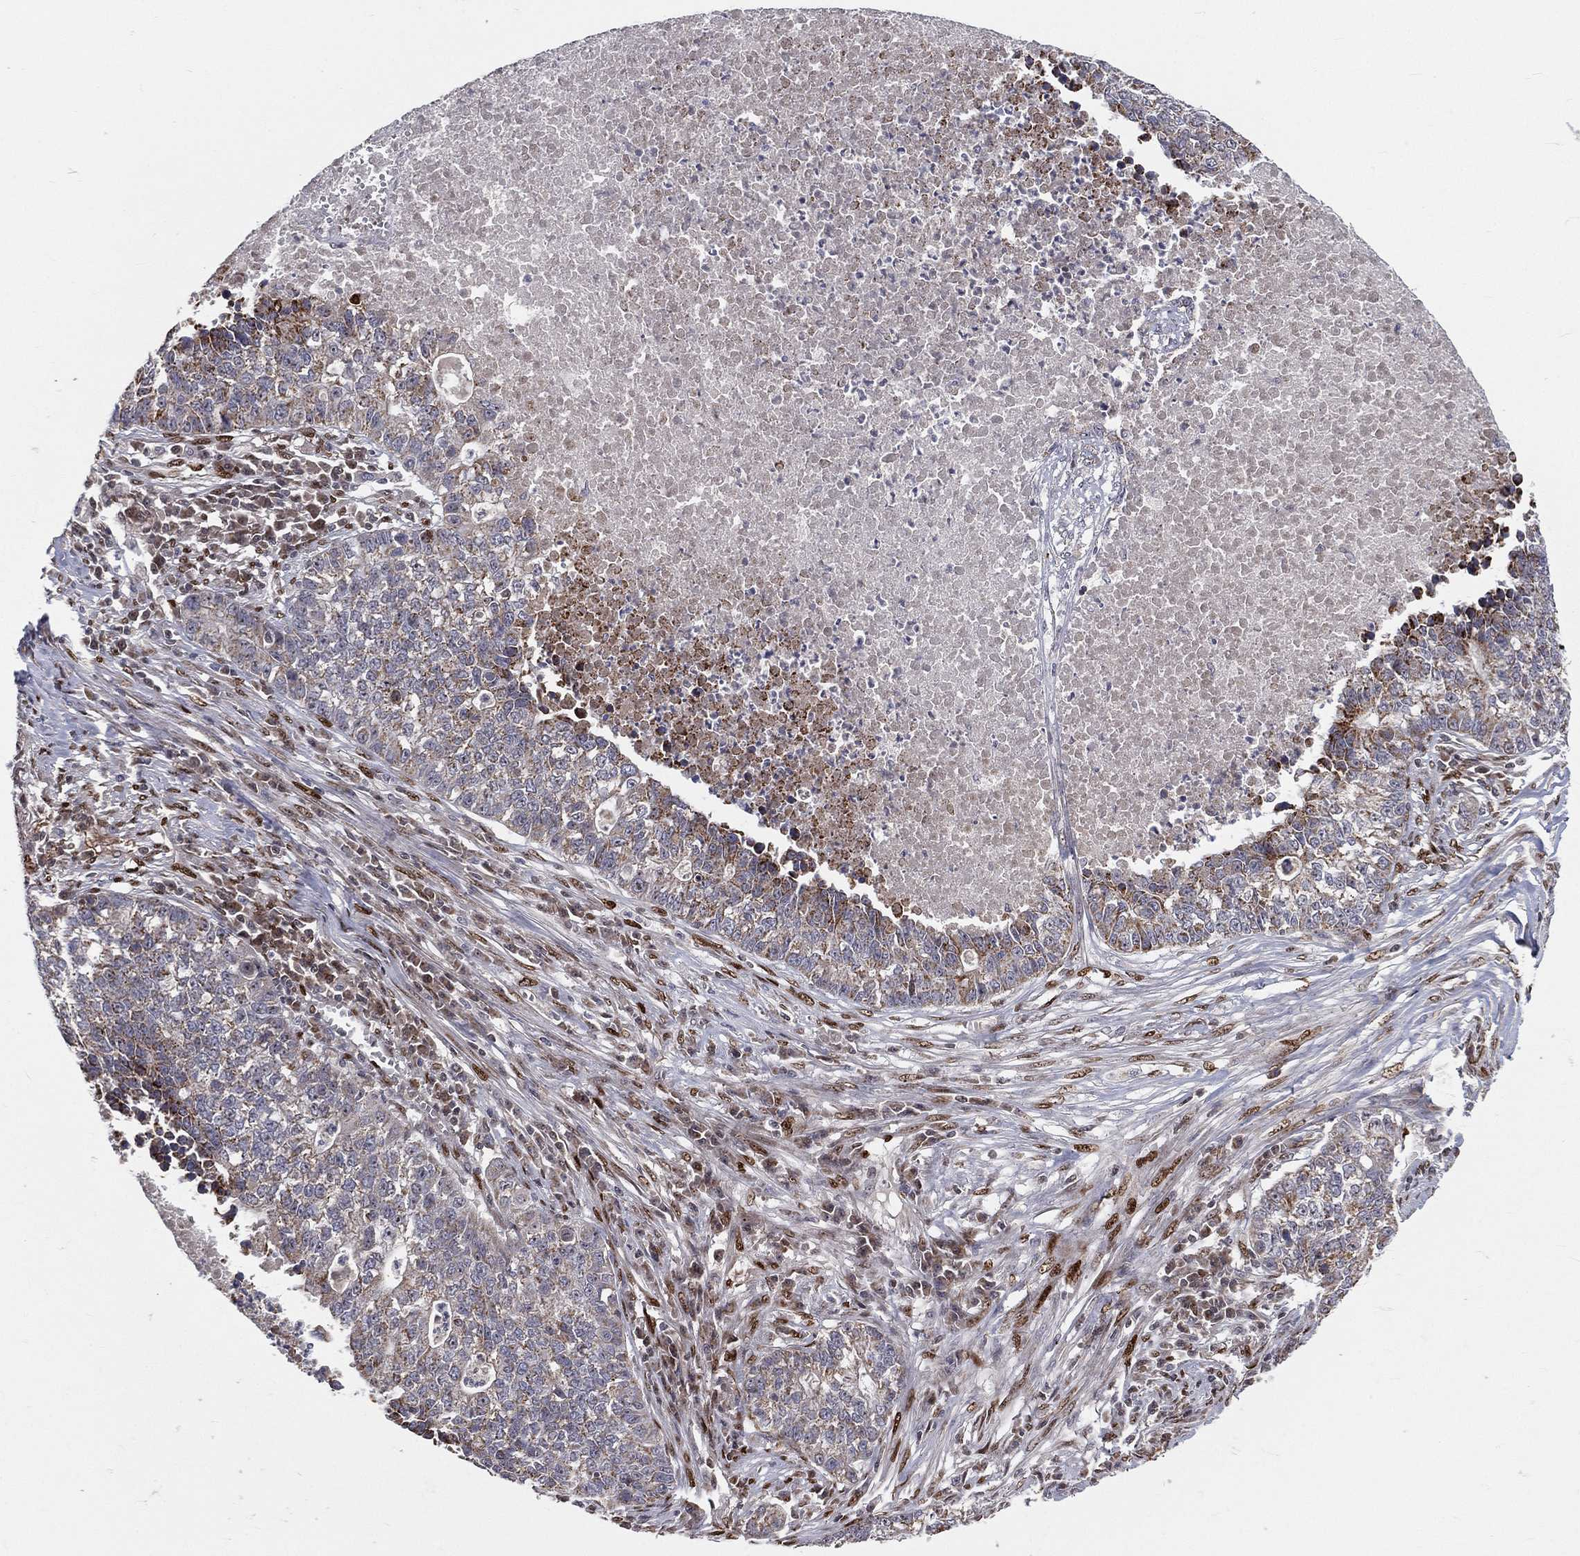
{"staining": {"intensity": "moderate", "quantity": "<25%", "location": "cytoplasmic/membranous"}, "tissue": "lung cancer", "cell_type": "Tumor cells", "image_type": "cancer", "snomed": [{"axis": "morphology", "description": "Adenocarcinoma, NOS"}, {"axis": "topography", "description": "Lung"}], "caption": "Brown immunohistochemical staining in lung adenocarcinoma demonstrates moderate cytoplasmic/membranous staining in approximately <25% of tumor cells.", "gene": "ZEB1", "patient": {"sex": "male", "age": 57}}